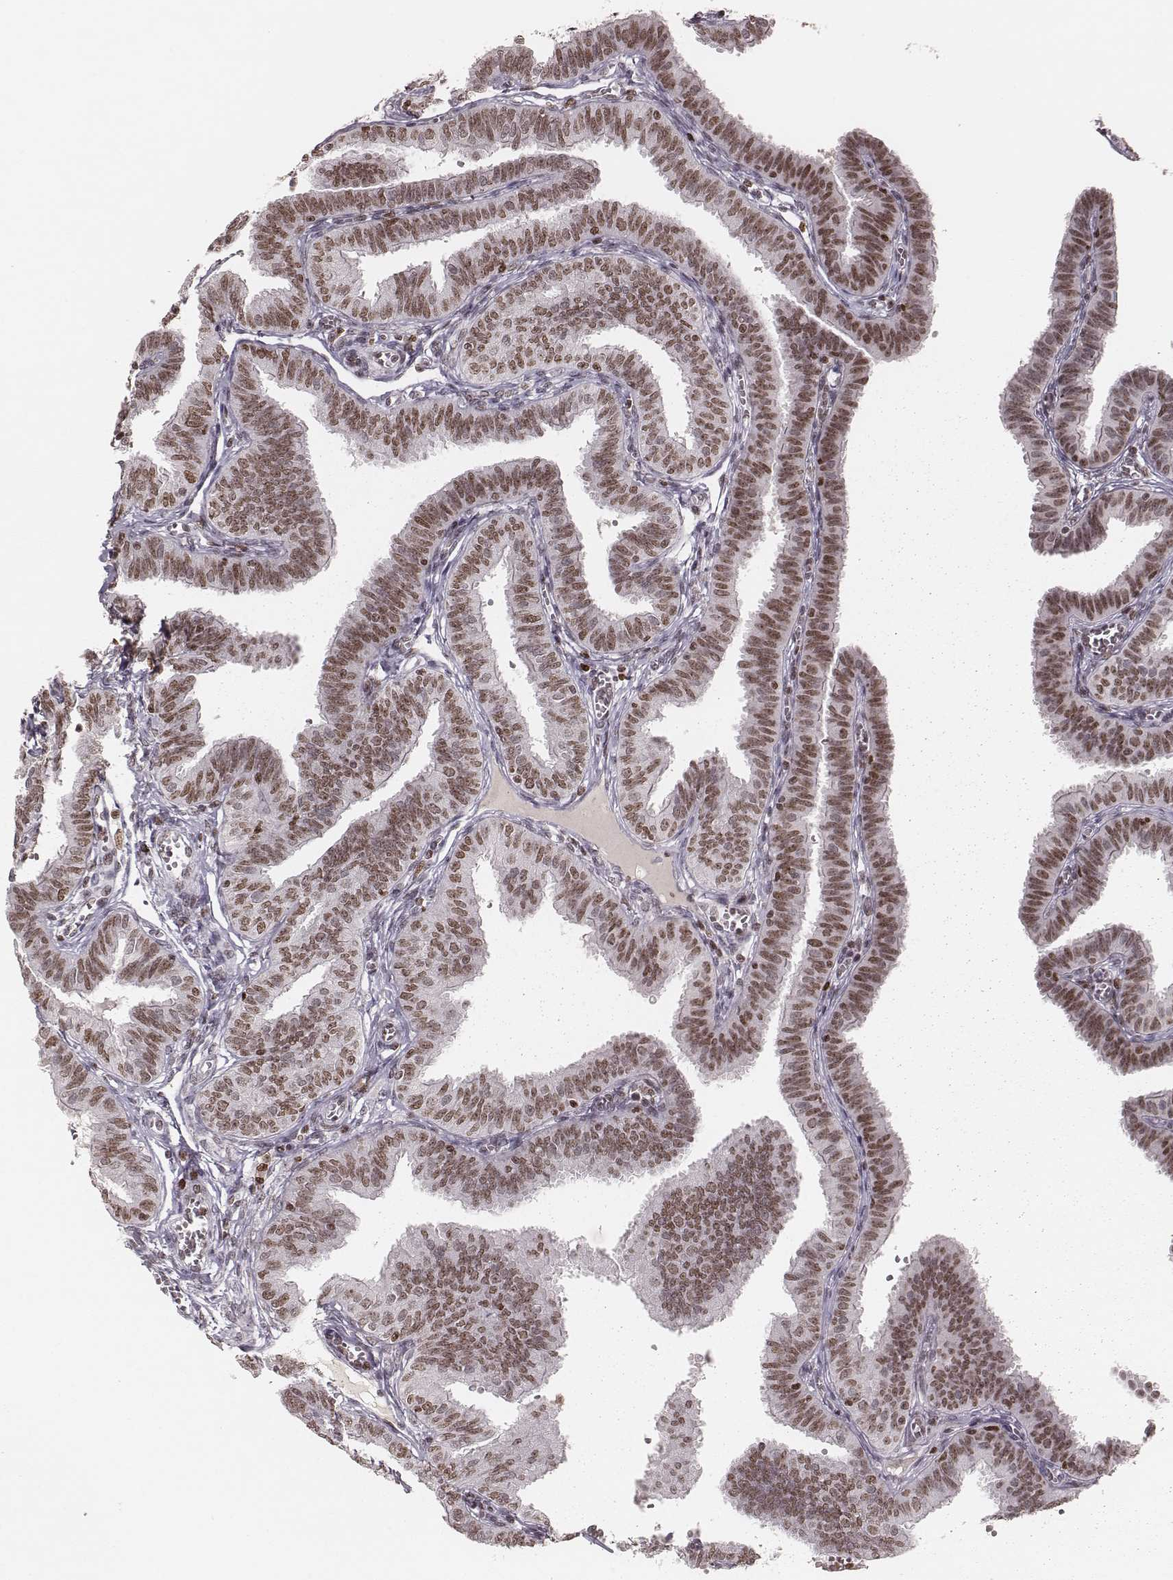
{"staining": {"intensity": "moderate", "quantity": ">75%", "location": "nuclear"}, "tissue": "fallopian tube", "cell_type": "Glandular cells", "image_type": "normal", "snomed": [{"axis": "morphology", "description": "Normal tissue, NOS"}, {"axis": "topography", "description": "Fallopian tube"}], "caption": "Brown immunohistochemical staining in normal human fallopian tube reveals moderate nuclear positivity in approximately >75% of glandular cells.", "gene": "PARP1", "patient": {"sex": "female", "age": 25}}